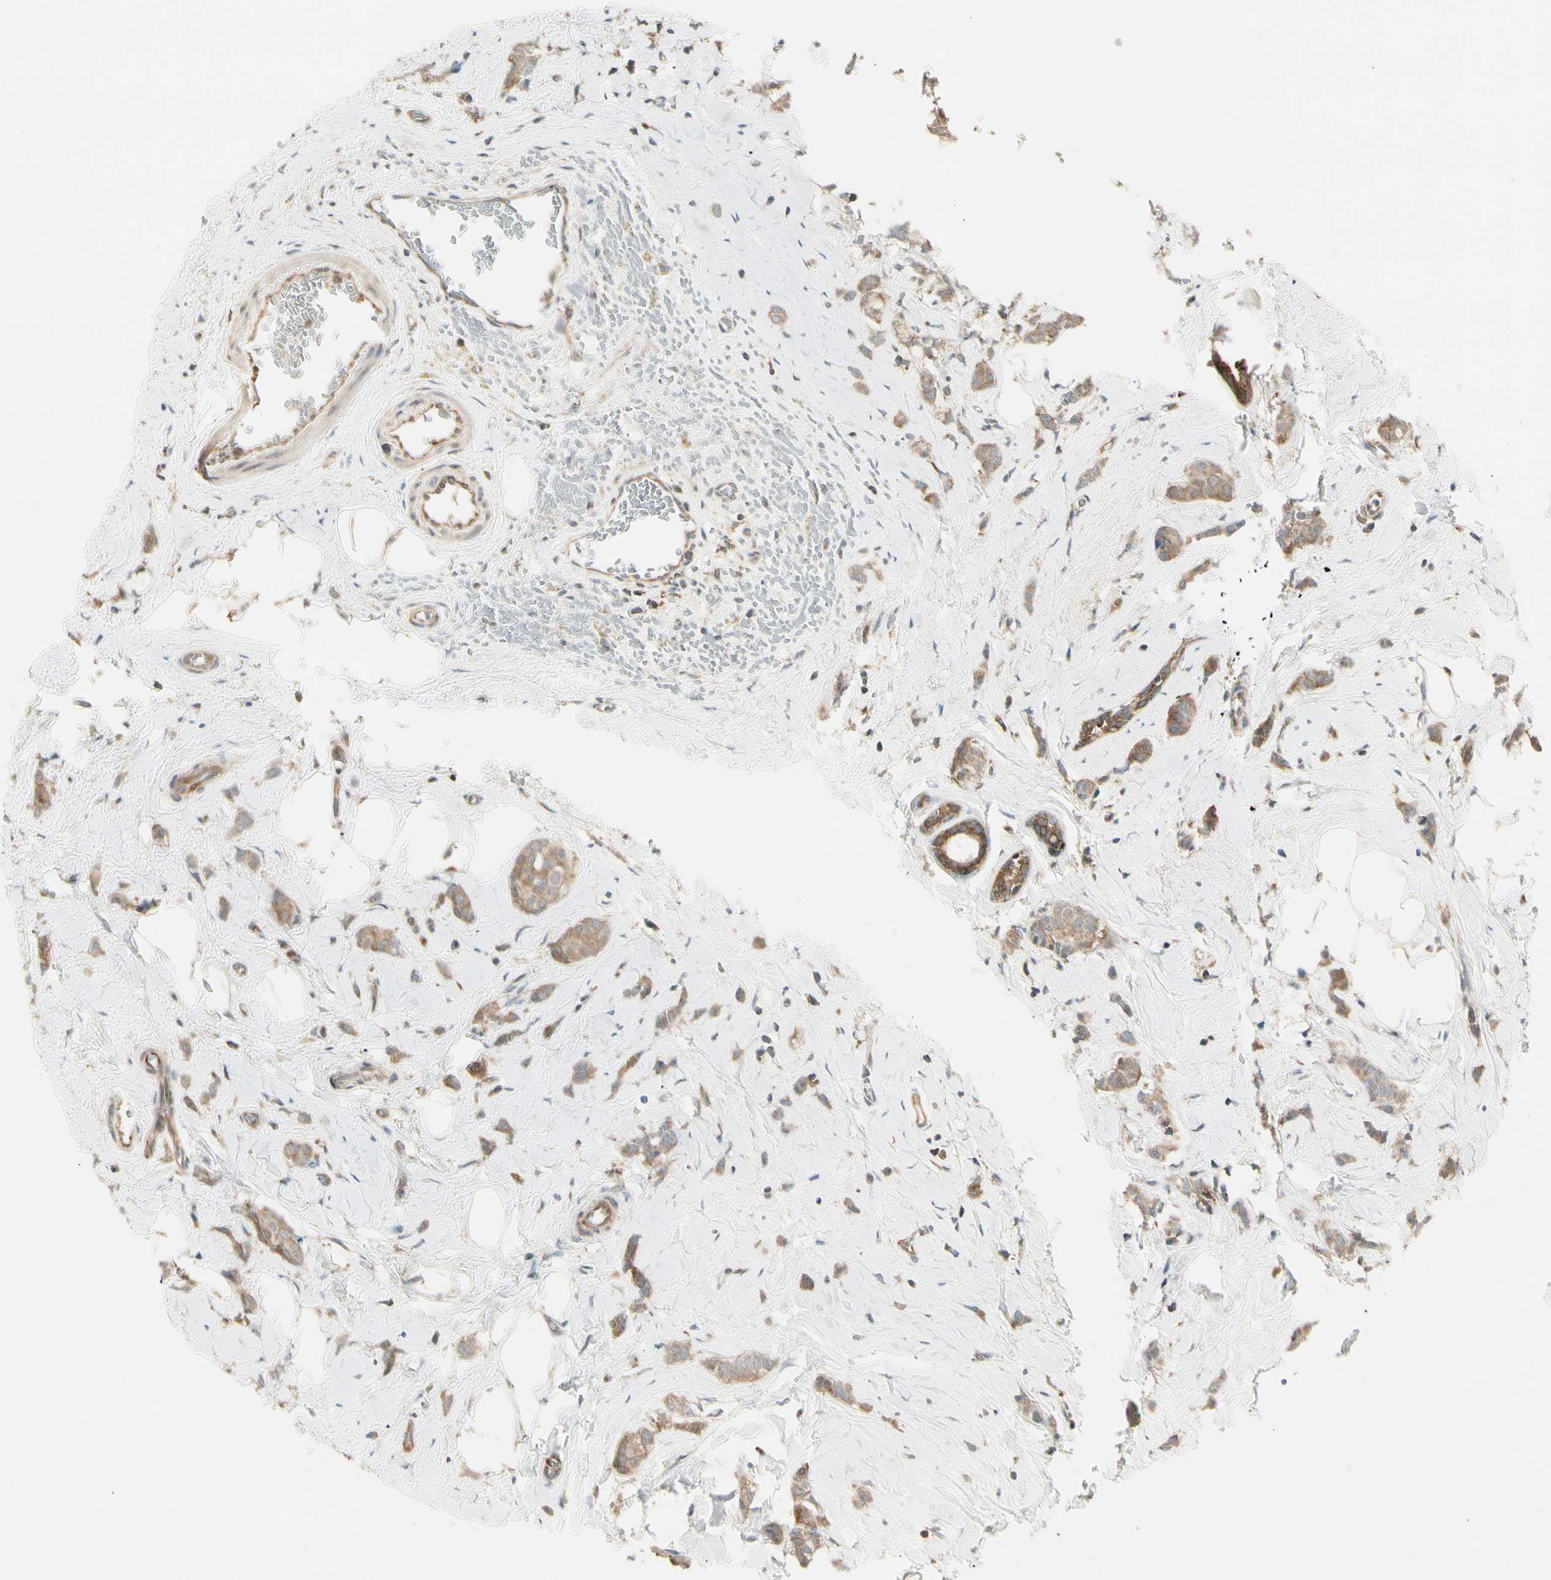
{"staining": {"intensity": "moderate", "quantity": ">75%", "location": "cytoplasmic/membranous"}, "tissue": "breast cancer", "cell_type": "Tumor cells", "image_type": "cancer", "snomed": [{"axis": "morphology", "description": "Lobular carcinoma"}, {"axis": "topography", "description": "Breast"}], "caption": "This photomicrograph reveals immunohistochemistry staining of breast cancer (lobular carcinoma), with medium moderate cytoplasmic/membranous expression in about >75% of tumor cells.", "gene": "OXSR1", "patient": {"sex": "female", "age": 60}}